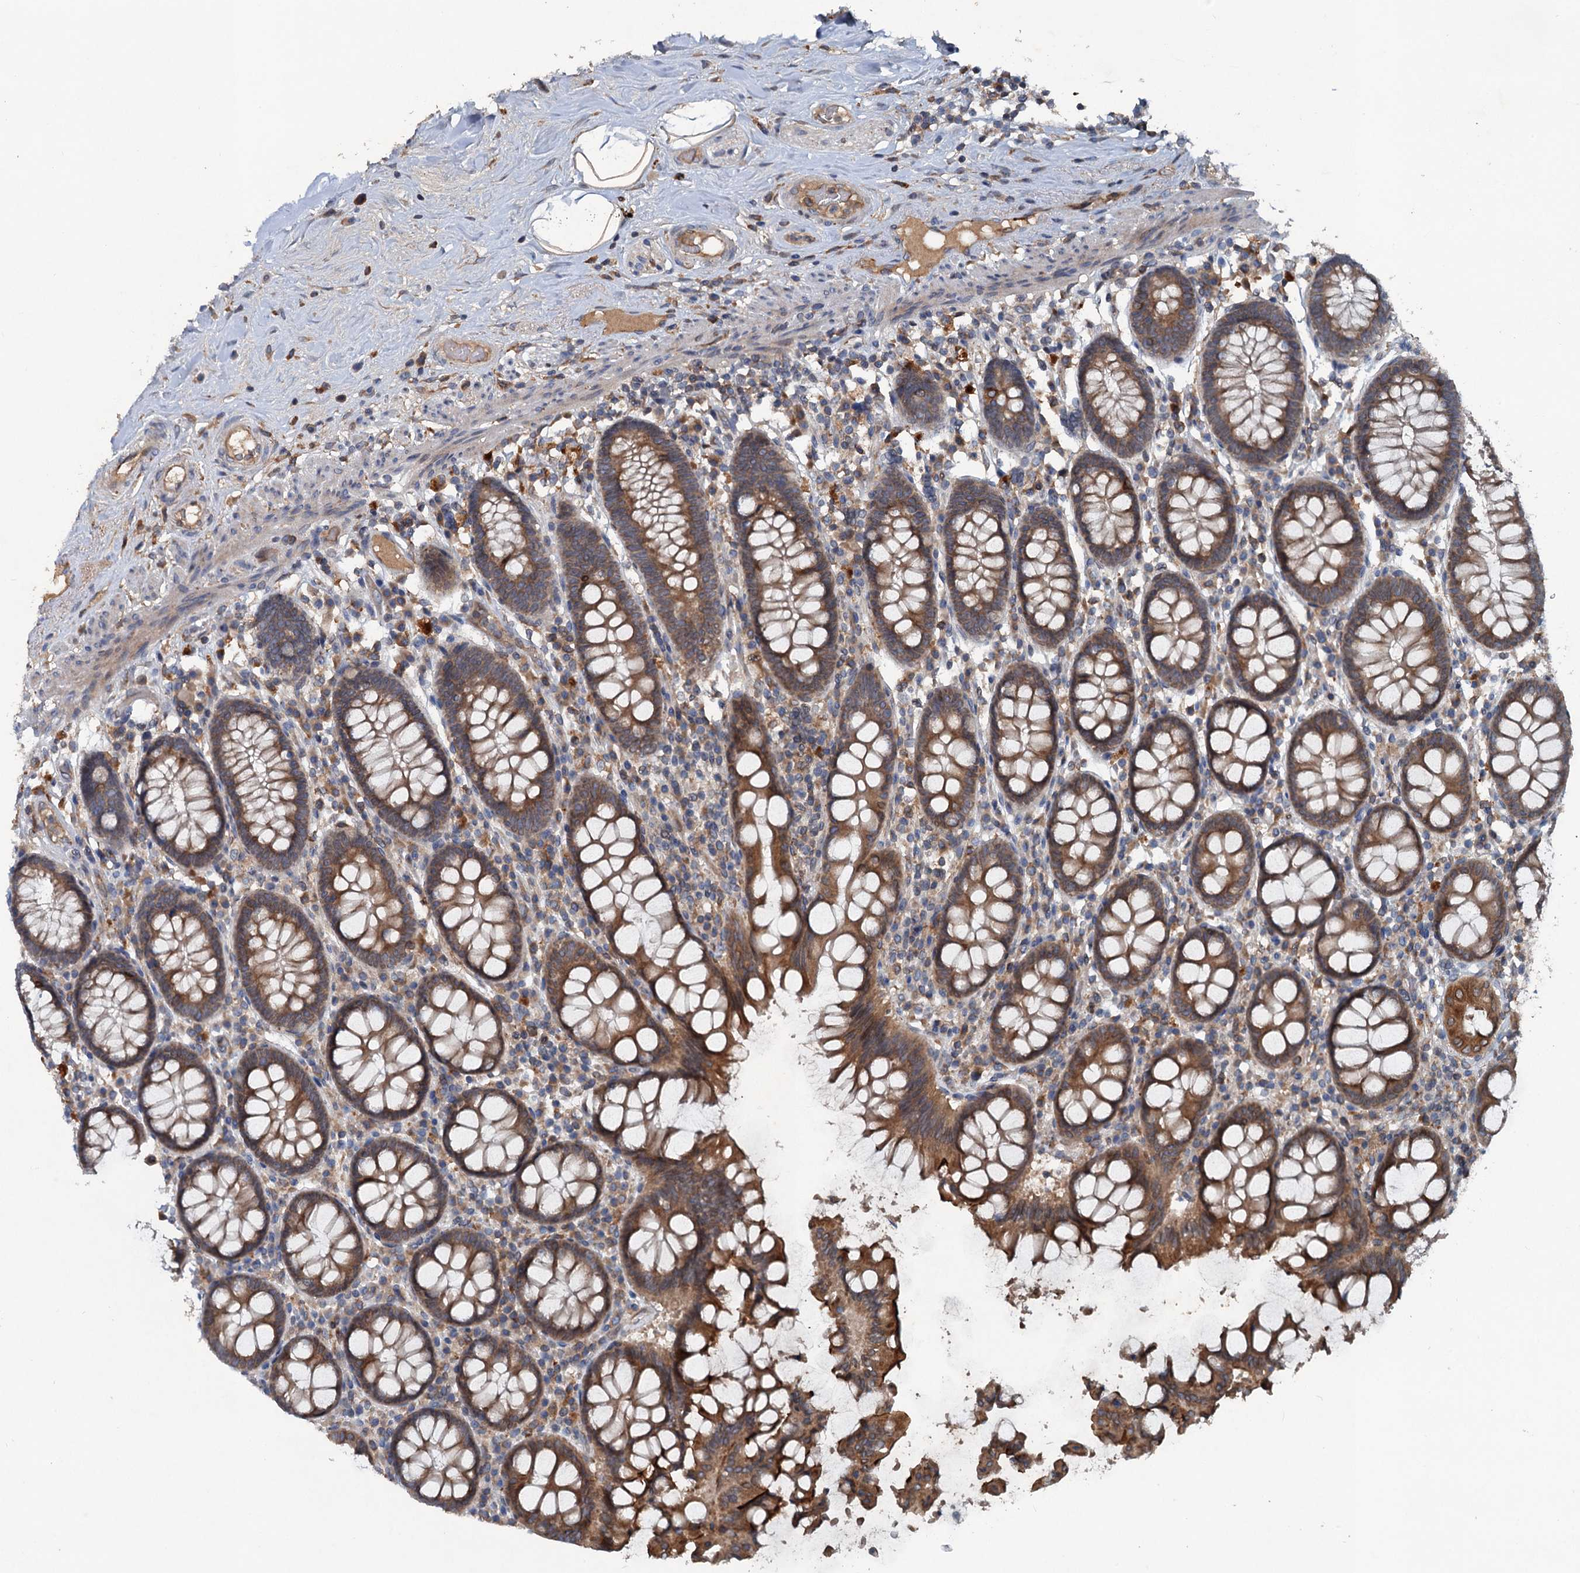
{"staining": {"intensity": "weak", "quantity": ">75%", "location": "cytoplasmic/membranous"}, "tissue": "colon", "cell_type": "Endothelial cells", "image_type": "normal", "snomed": [{"axis": "morphology", "description": "Normal tissue, NOS"}, {"axis": "topography", "description": "Colon"}], "caption": "This micrograph exhibits immunohistochemistry staining of unremarkable human colon, with low weak cytoplasmic/membranous staining in about >75% of endothelial cells.", "gene": "TAPBPL", "patient": {"sex": "female", "age": 79}}